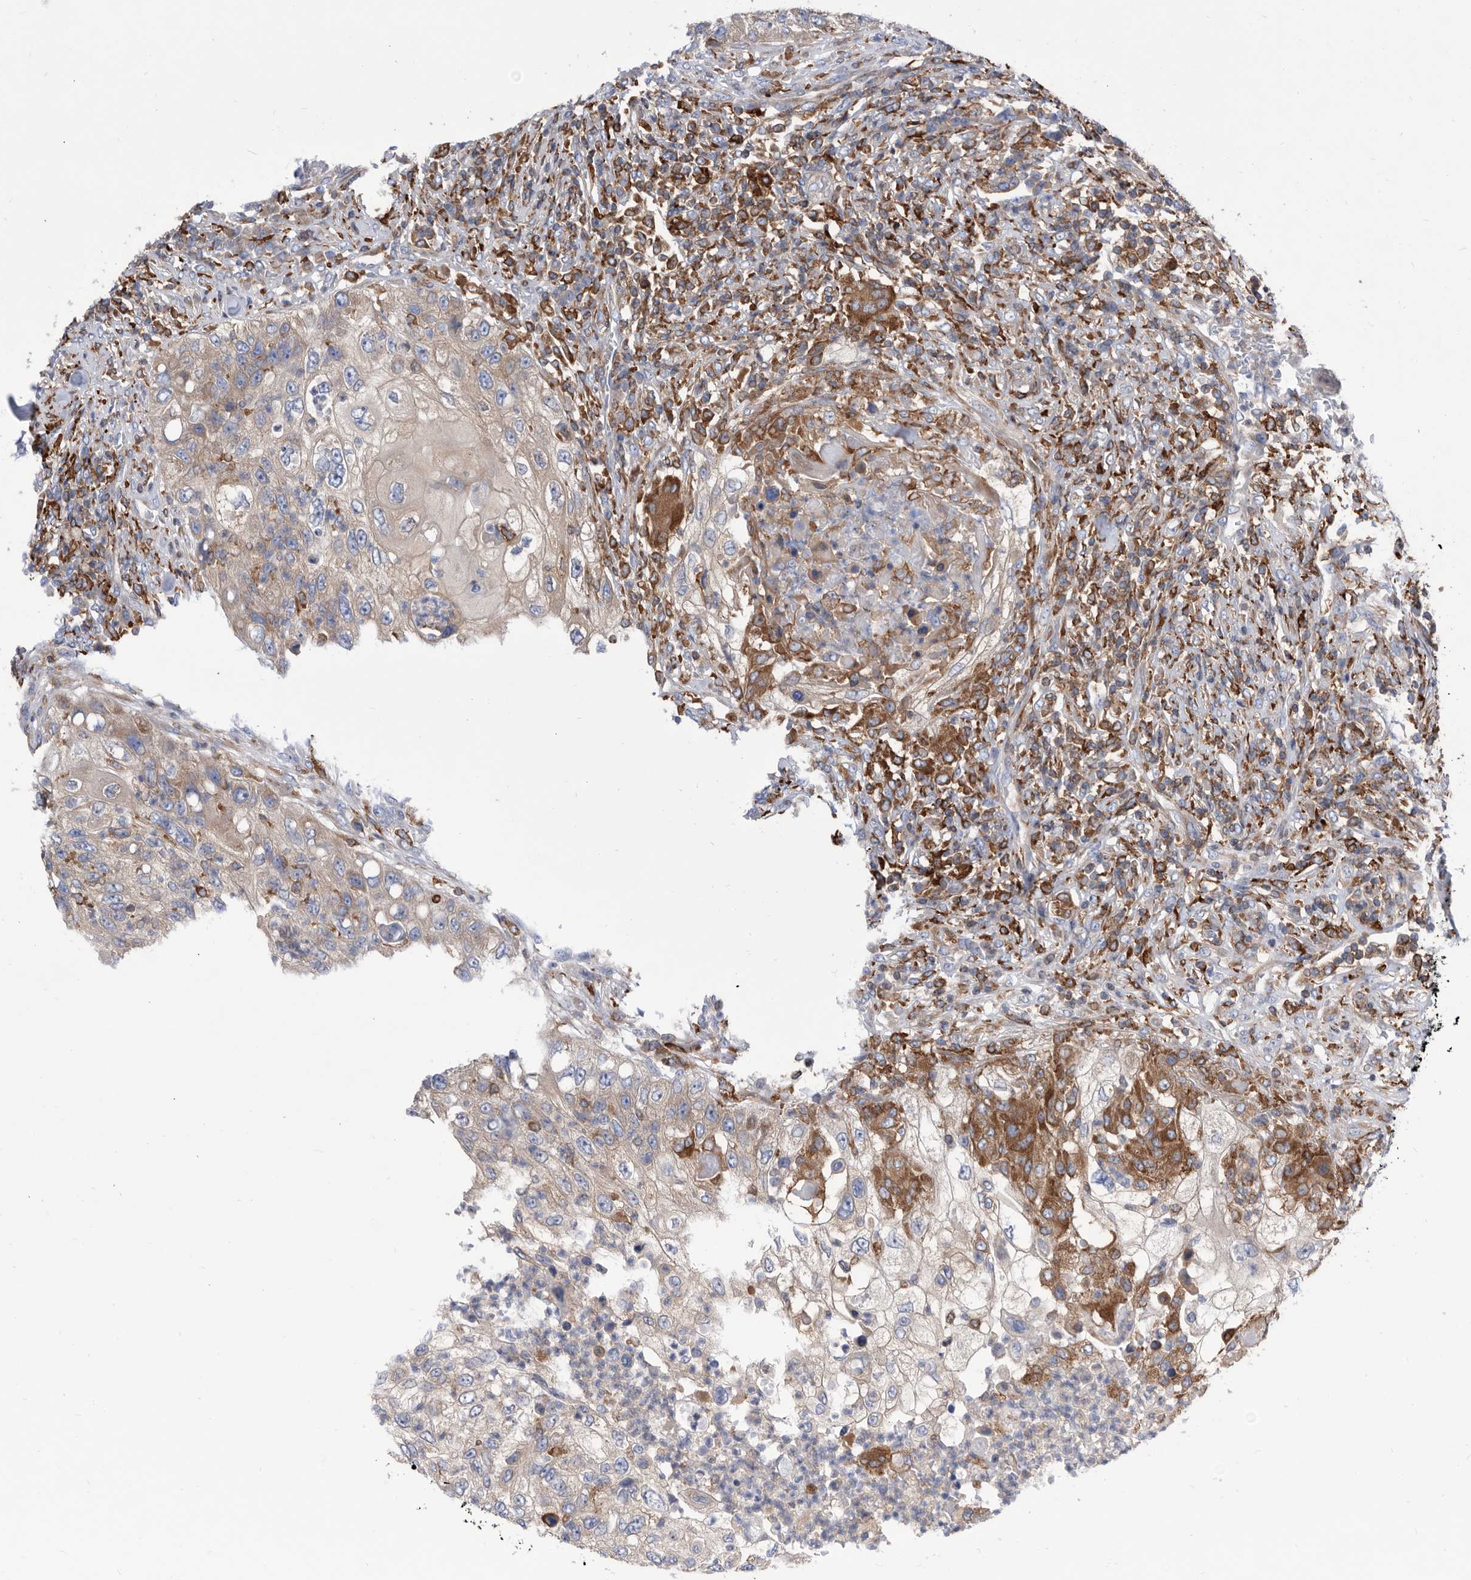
{"staining": {"intensity": "weak", "quantity": "<25%", "location": "cytoplasmic/membranous"}, "tissue": "urothelial cancer", "cell_type": "Tumor cells", "image_type": "cancer", "snomed": [{"axis": "morphology", "description": "Urothelial carcinoma, High grade"}, {"axis": "topography", "description": "Urinary bladder"}], "caption": "Tumor cells show no significant protein positivity in urothelial carcinoma (high-grade).", "gene": "SMG7", "patient": {"sex": "female", "age": 60}}